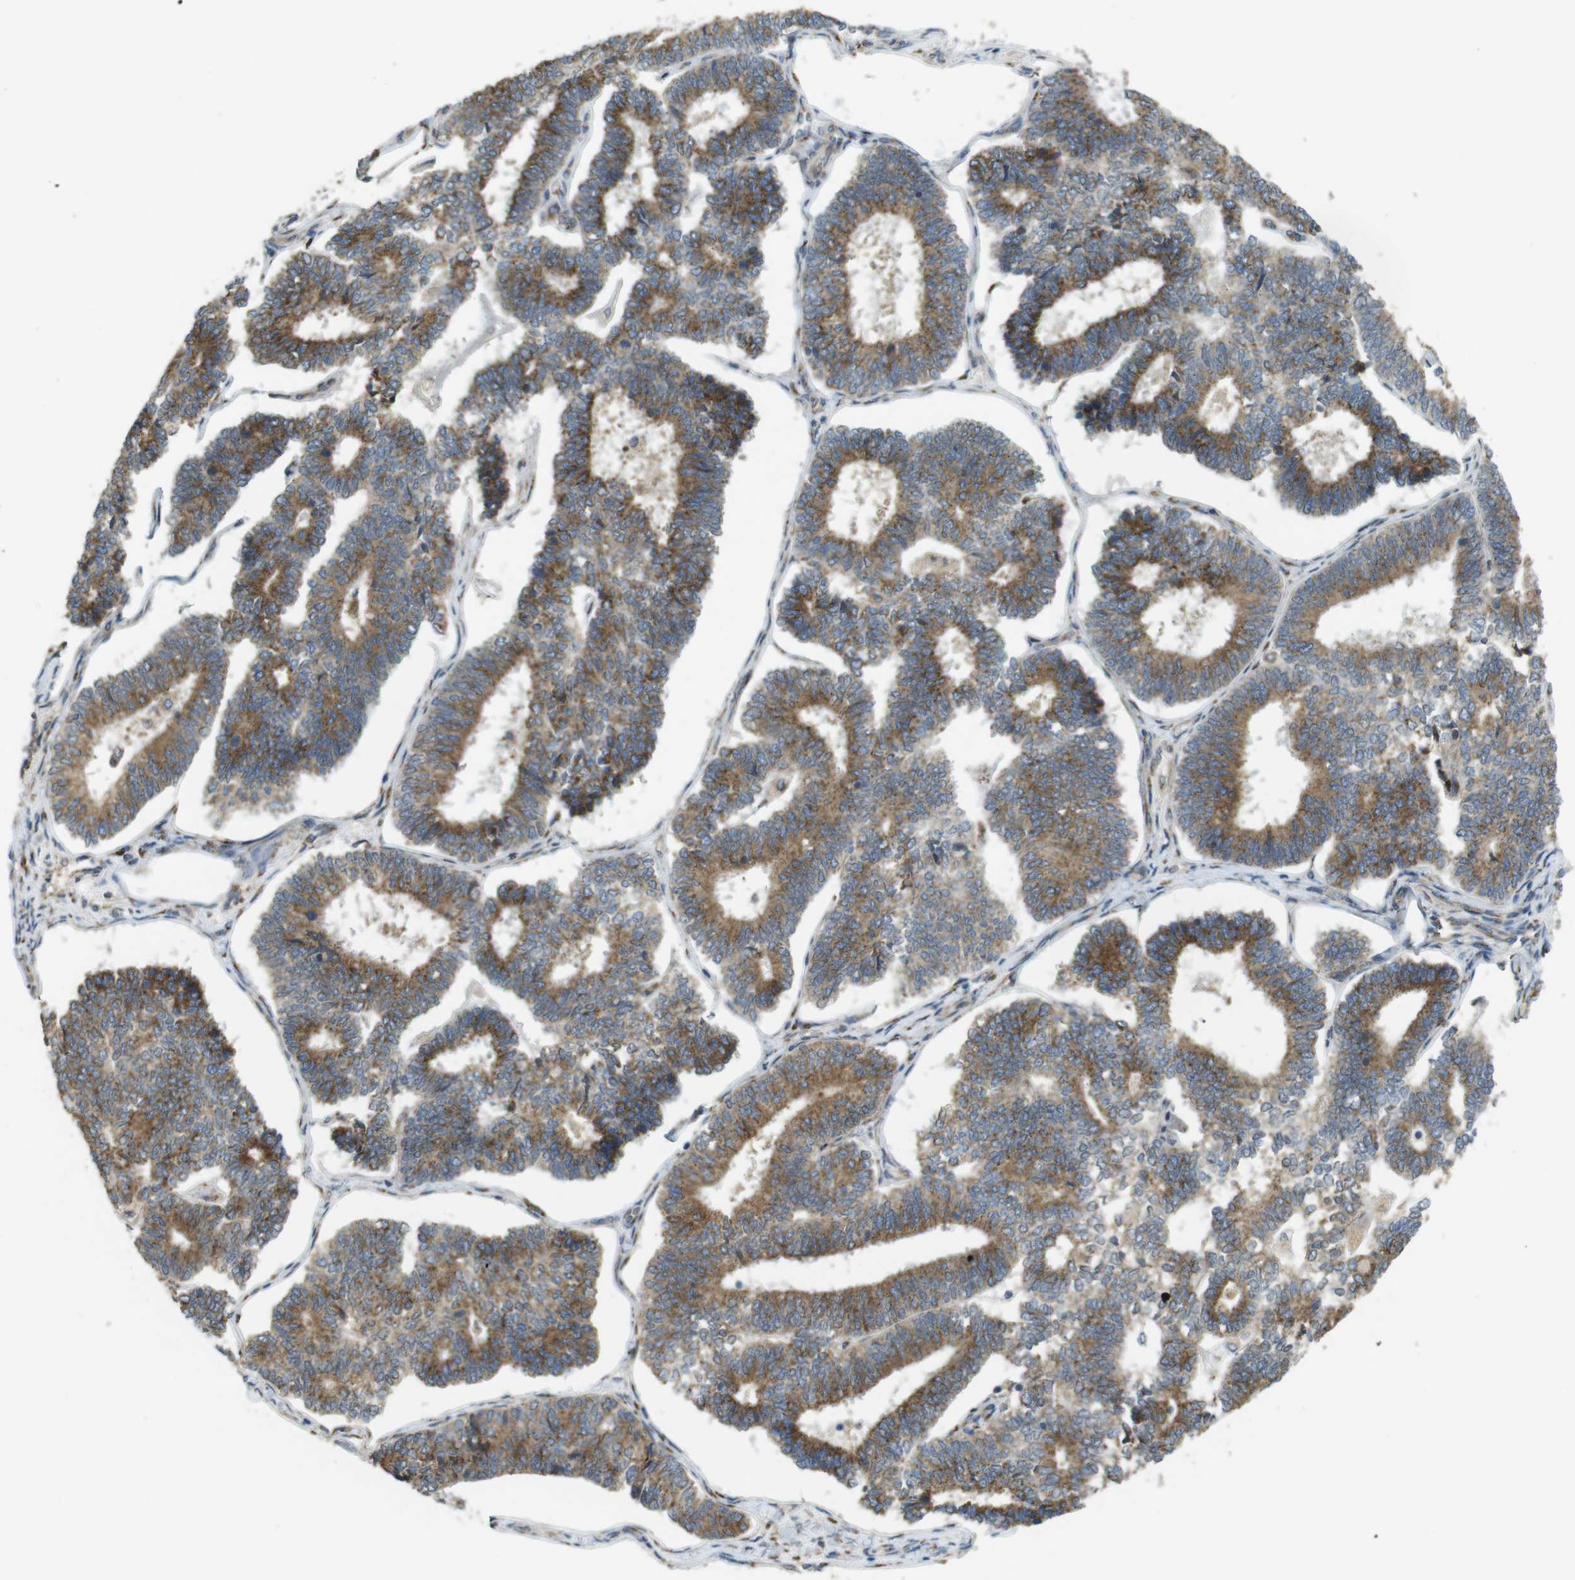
{"staining": {"intensity": "moderate", "quantity": ">75%", "location": "cytoplasmic/membranous"}, "tissue": "endometrial cancer", "cell_type": "Tumor cells", "image_type": "cancer", "snomed": [{"axis": "morphology", "description": "Adenocarcinoma, NOS"}, {"axis": "topography", "description": "Endometrium"}], "caption": "Moderate cytoplasmic/membranous protein expression is identified in approximately >75% of tumor cells in endometrial adenocarcinoma.", "gene": "TMEM143", "patient": {"sex": "female", "age": 70}}